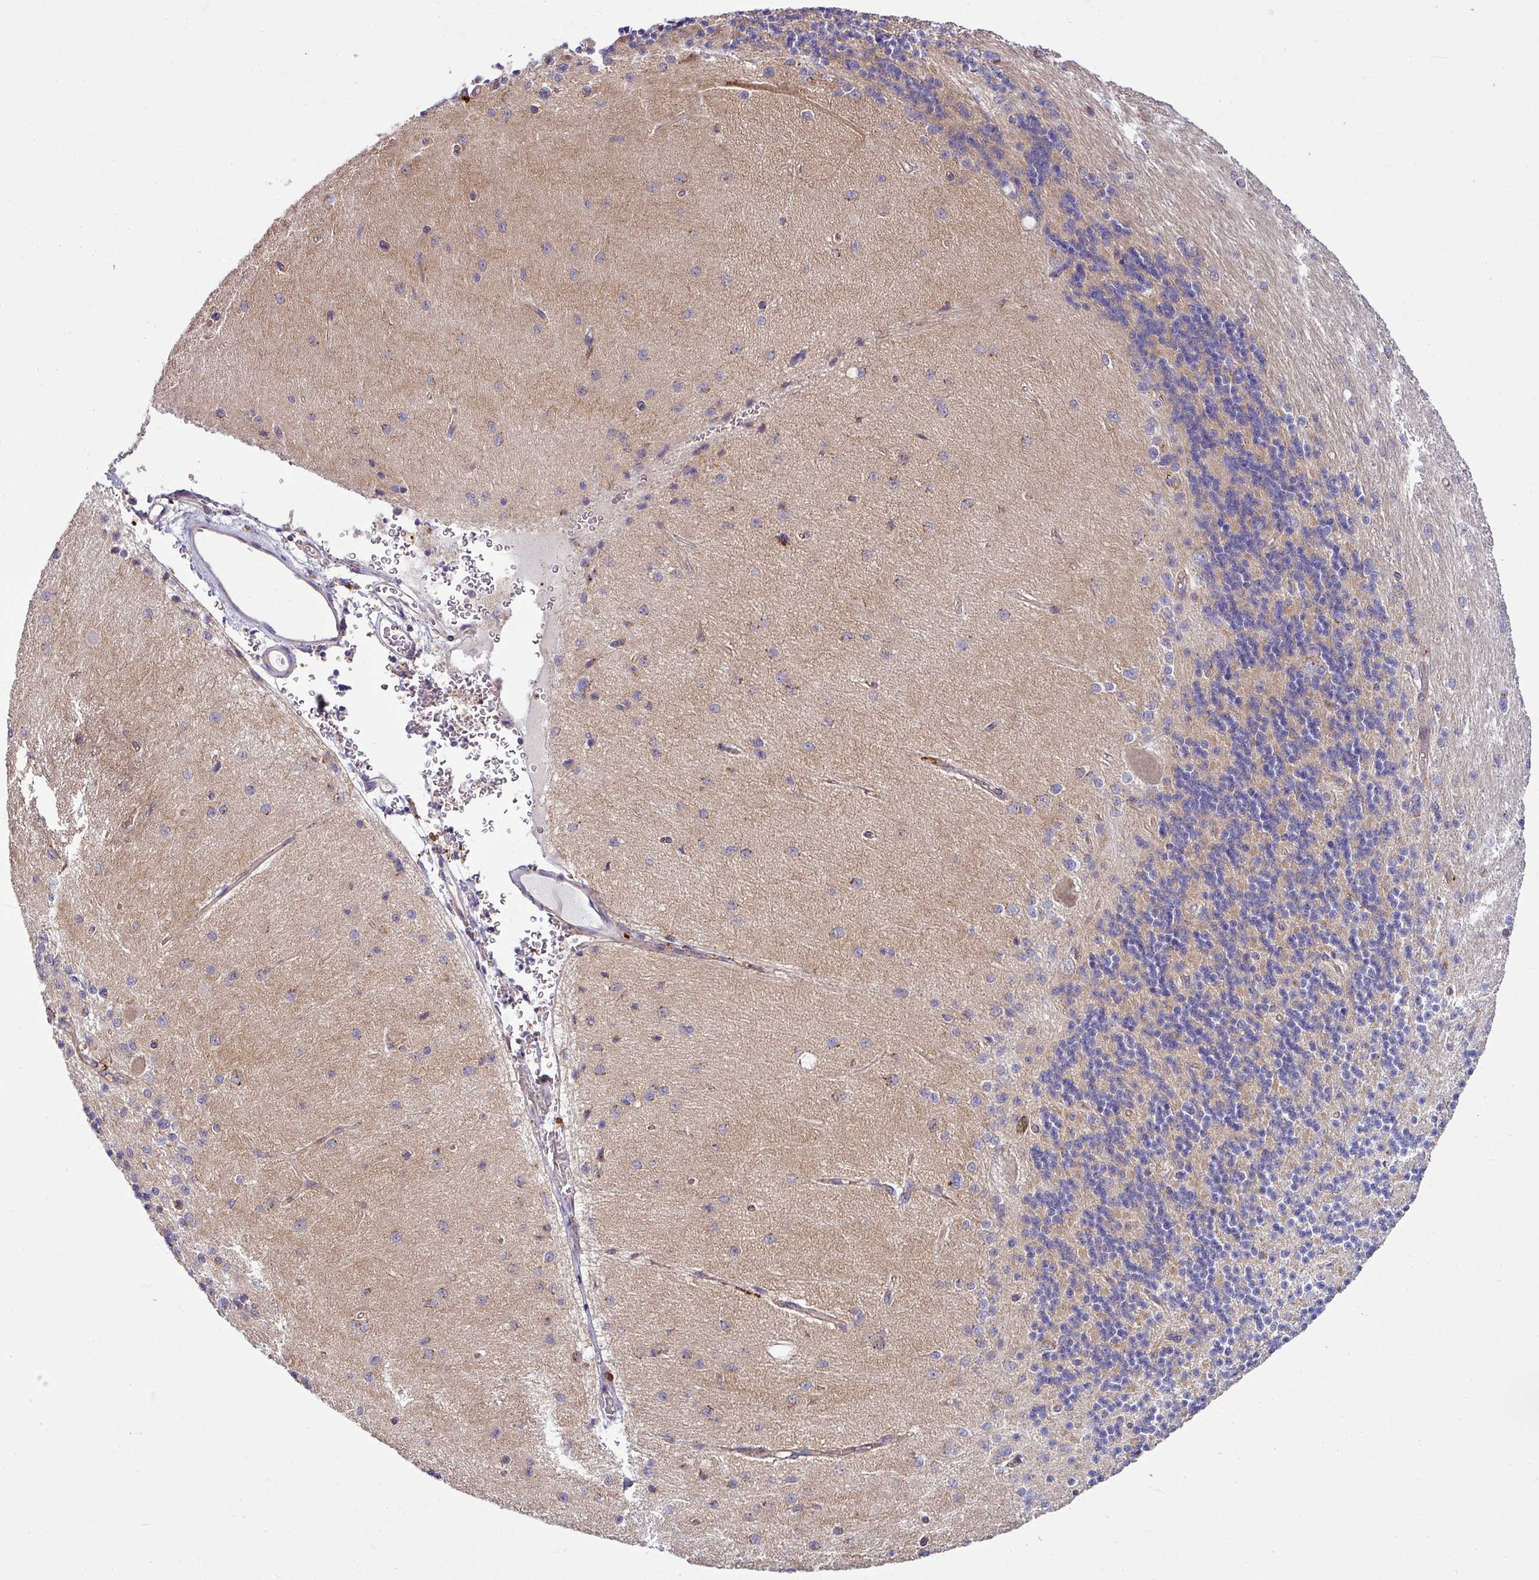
{"staining": {"intensity": "moderate", "quantity": "25%-75%", "location": "cytoplasmic/membranous"}, "tissue": "cerebellum", "cell_type": "Cells in granular layer", "image_type": "normal", "snomed": [{"axis": "morphology", "description": "Normal tissue, NOS"}, {"axis": "topography", "description": "Cerebellum"}], "caption": "Immunohistochemistry (IHC) photomicrograph of benign cerebellum: human cerebellum stained using immunohistochemistry (IHC) displays medium levels of moderate protein expression localized specifically in the cytoplasmic/membranous of cells in granular layer, appearing as a cytoplasmic/membranous brown color.", "gene": "TIMMDC1", "patient": {"sex": "female", "age": 29}}